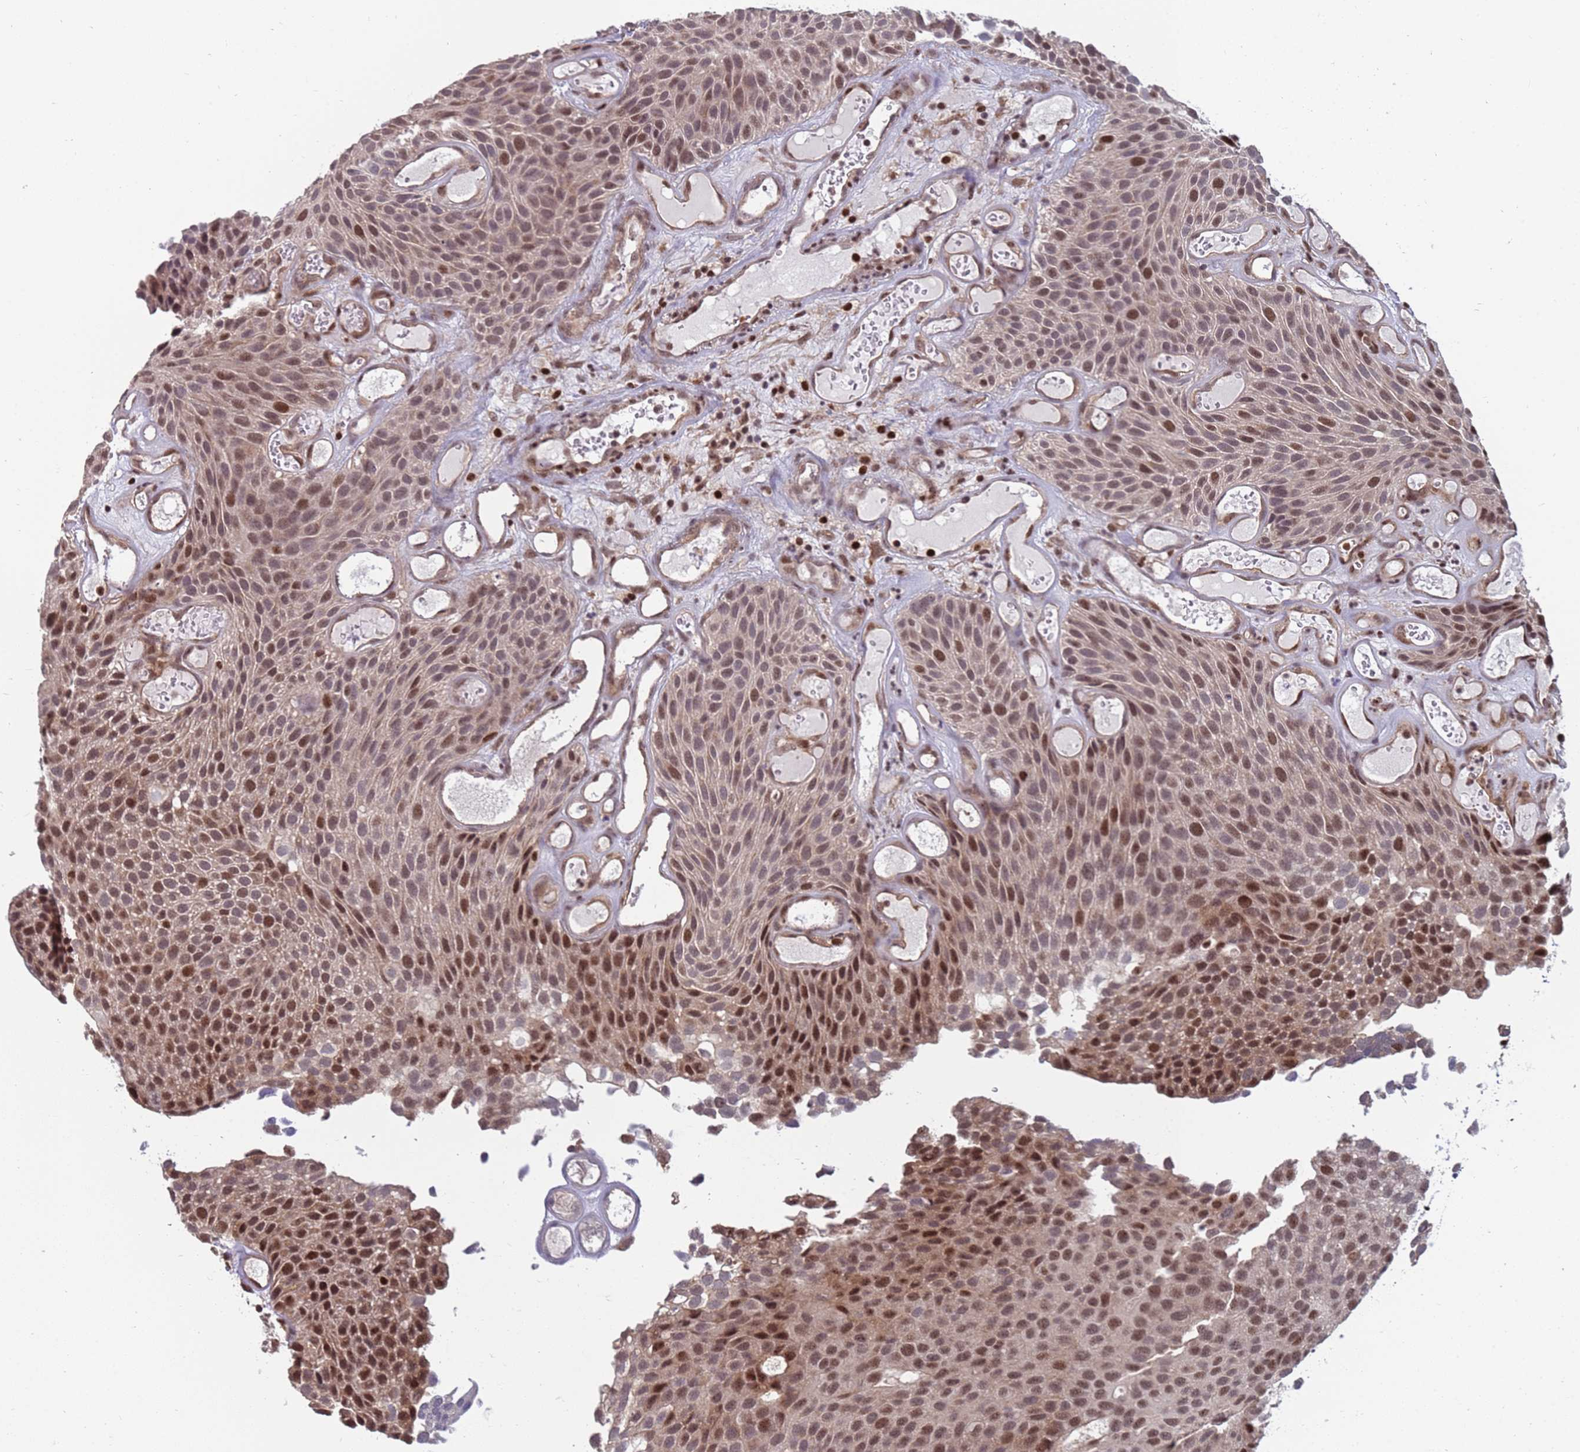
{"staining": {"intensity": "moderate", "quantity": "25%-75%", "location": "nuclear"}, "tissue": "urothelial cancer", "cell_type": "Tumor cells", "image_type": "cancer", "snomed": [{"axis": "morphology", "description": "Urothelial carcinoma, Low grade"}, {"axis": "topography", "description": "Urinary bladder"}], "caption": "Urothelial carcinoma (low-grade) stained for a protein reveals moderate nuclear positivity in tumor cells.", "gene": "NSL1", "patient": {"sex": "male", "age": 89}}